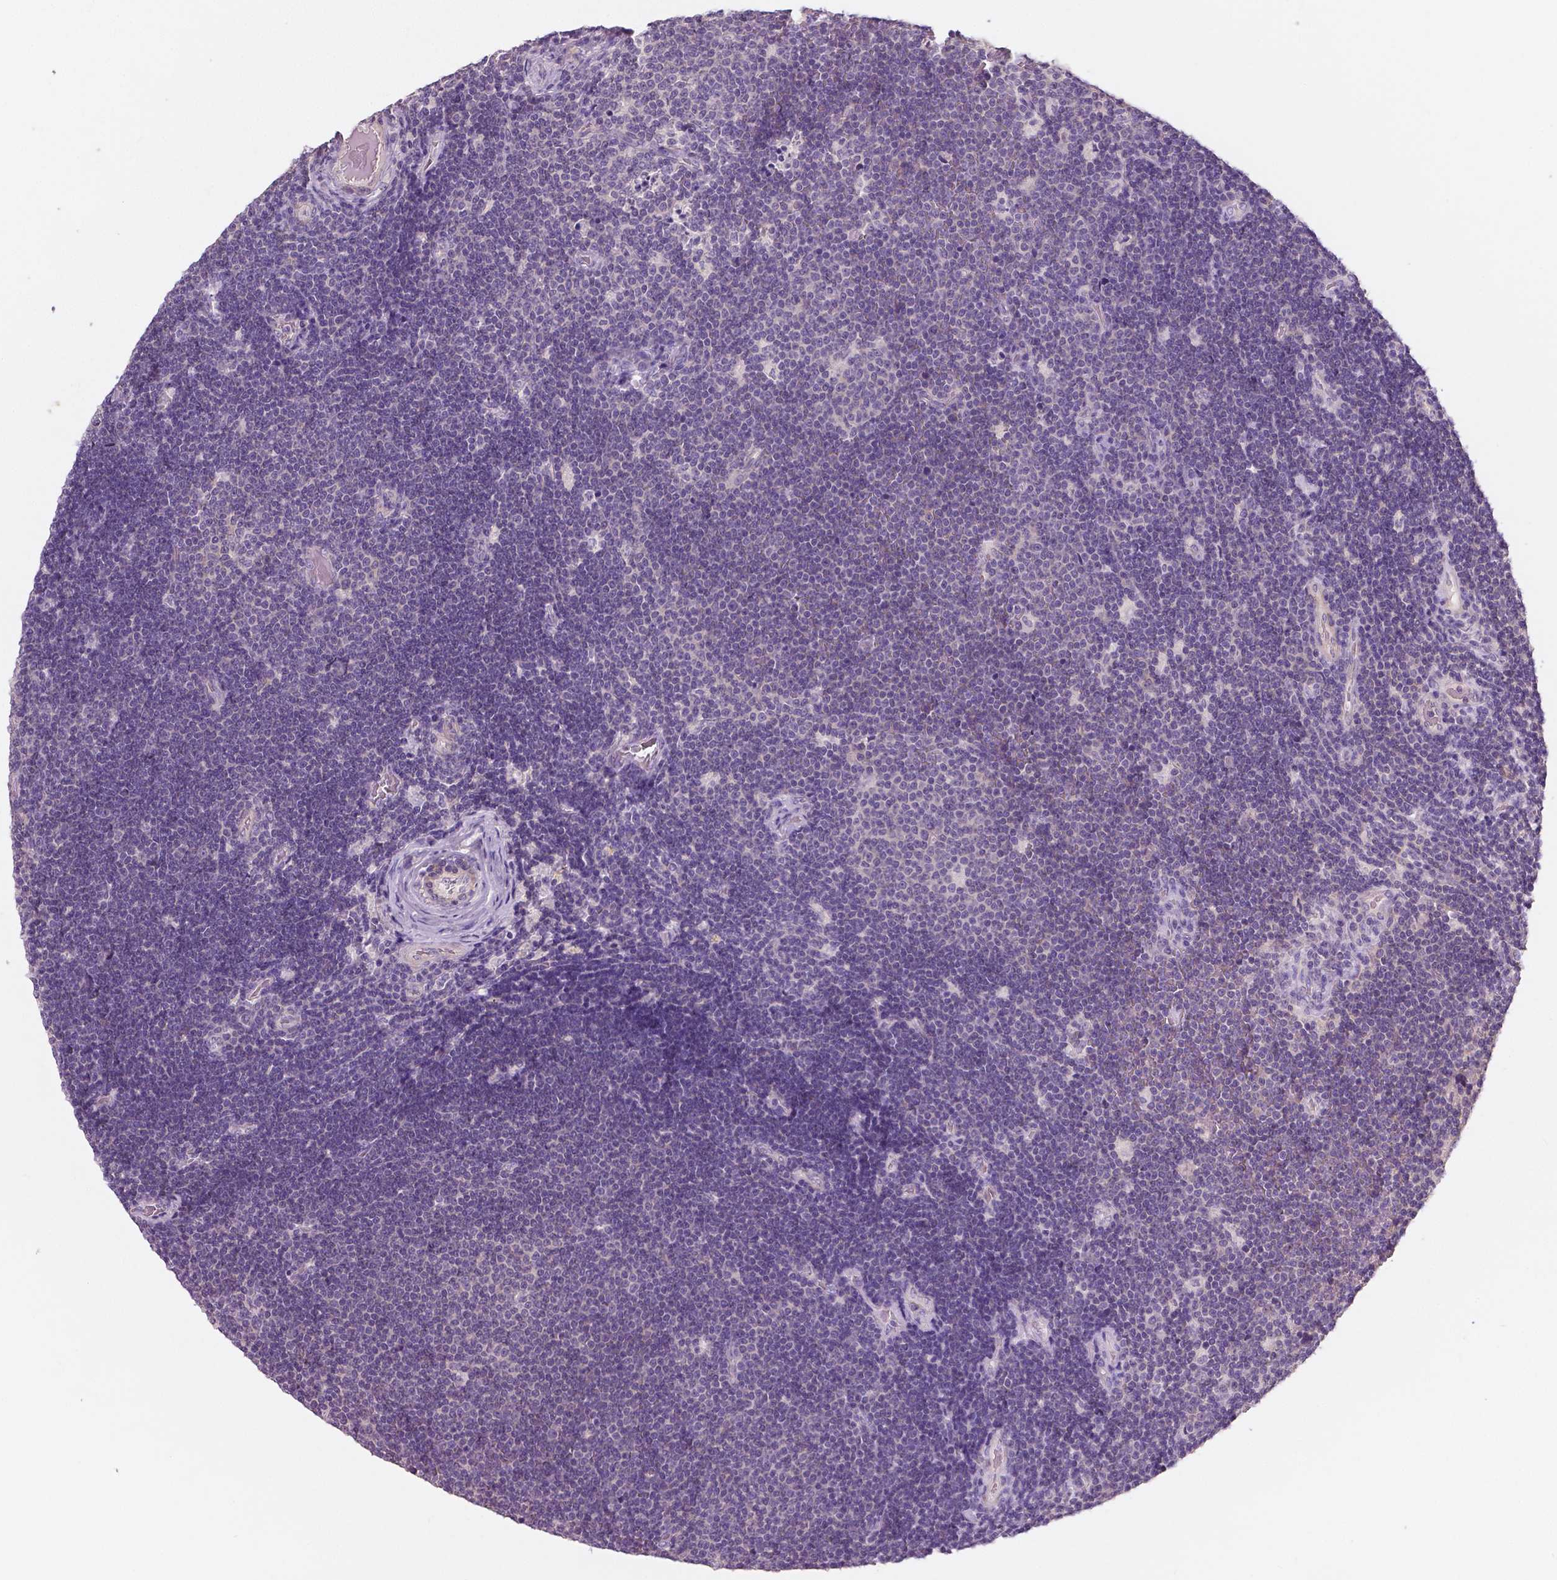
{"staining": {"intensity": "negative", "quantity": "none", "location": "none"}, "tissue": "lymphoma", "cell_type": "Tumor cells", "image_type": "cancer", "snomed": [{"axis": "morphology", "description": "Malignant lymphoma, non-Hodgkin's type, Low grade"}, {"axis": "topography", "description": "Brain"}], "caption": "Tumor cells are negative for protein expression in human malignant lymphoma, non-Hodgkin's type (low-grade).", "gene": "LSM14B", "patient": {"sex": "female", "age": 66}}